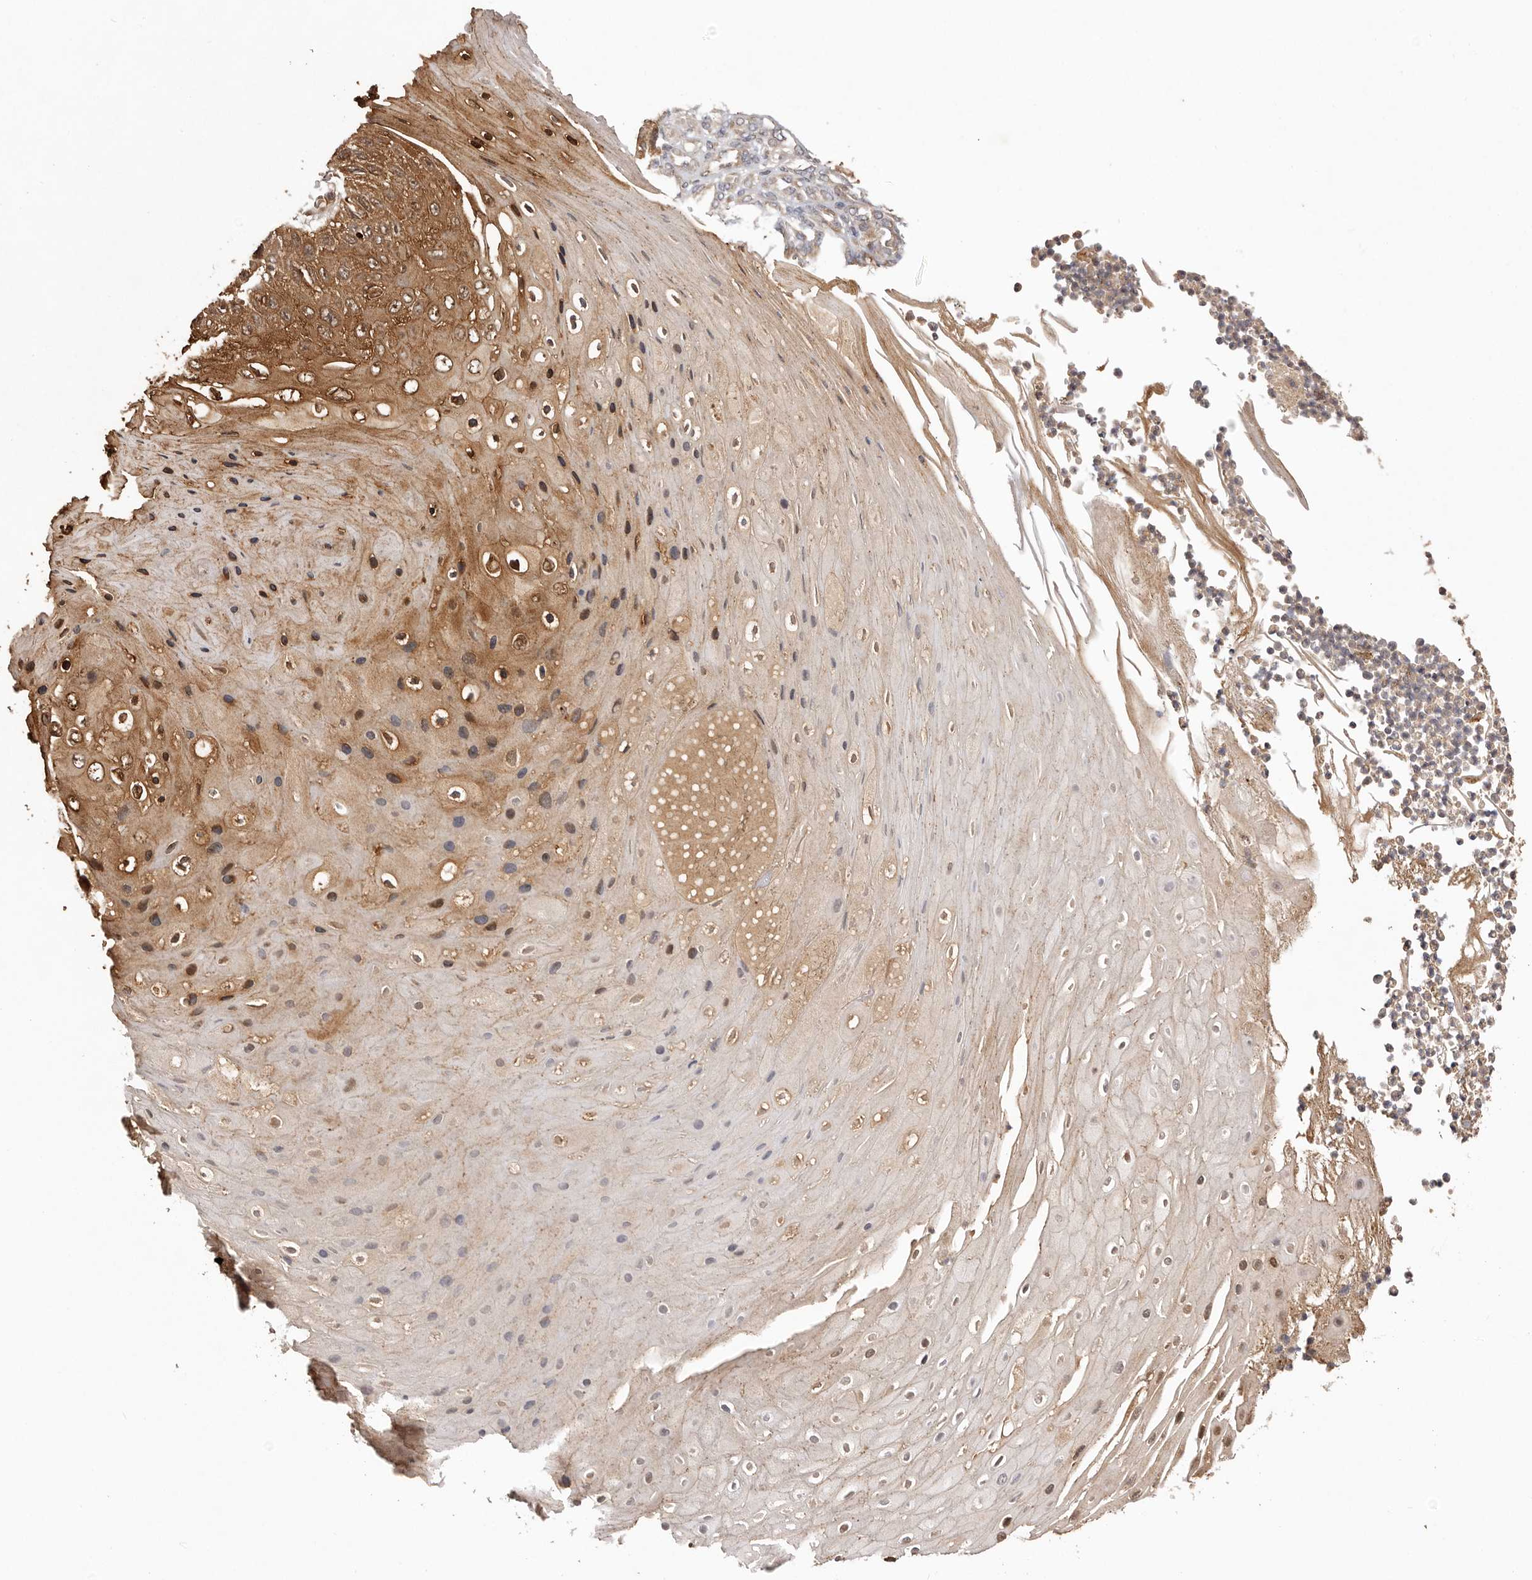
{"staining": {"intensity": "moderate", "quantity": ">75%", "location": "cytoplasmic/membranous,nuclear"}, "tissue": "skin cancer", "cell_type": "Tumor cells", "image_type": "cancer", "snomed": [{"axis": "morphology", "description": "Squamous cell carcinoma, NOS"}, {"axis": "topography", "description": "Skin"}], "caption": "Squamous cell carcinoma (skin) was stained to show a protein in brown. There is medium levels of moderate cytoplasmic/membranous and nuclear positivity in approximately >75% of tumor cells.", "gene": "UBR2", "patient": {"sex": "female", "age": 88}}